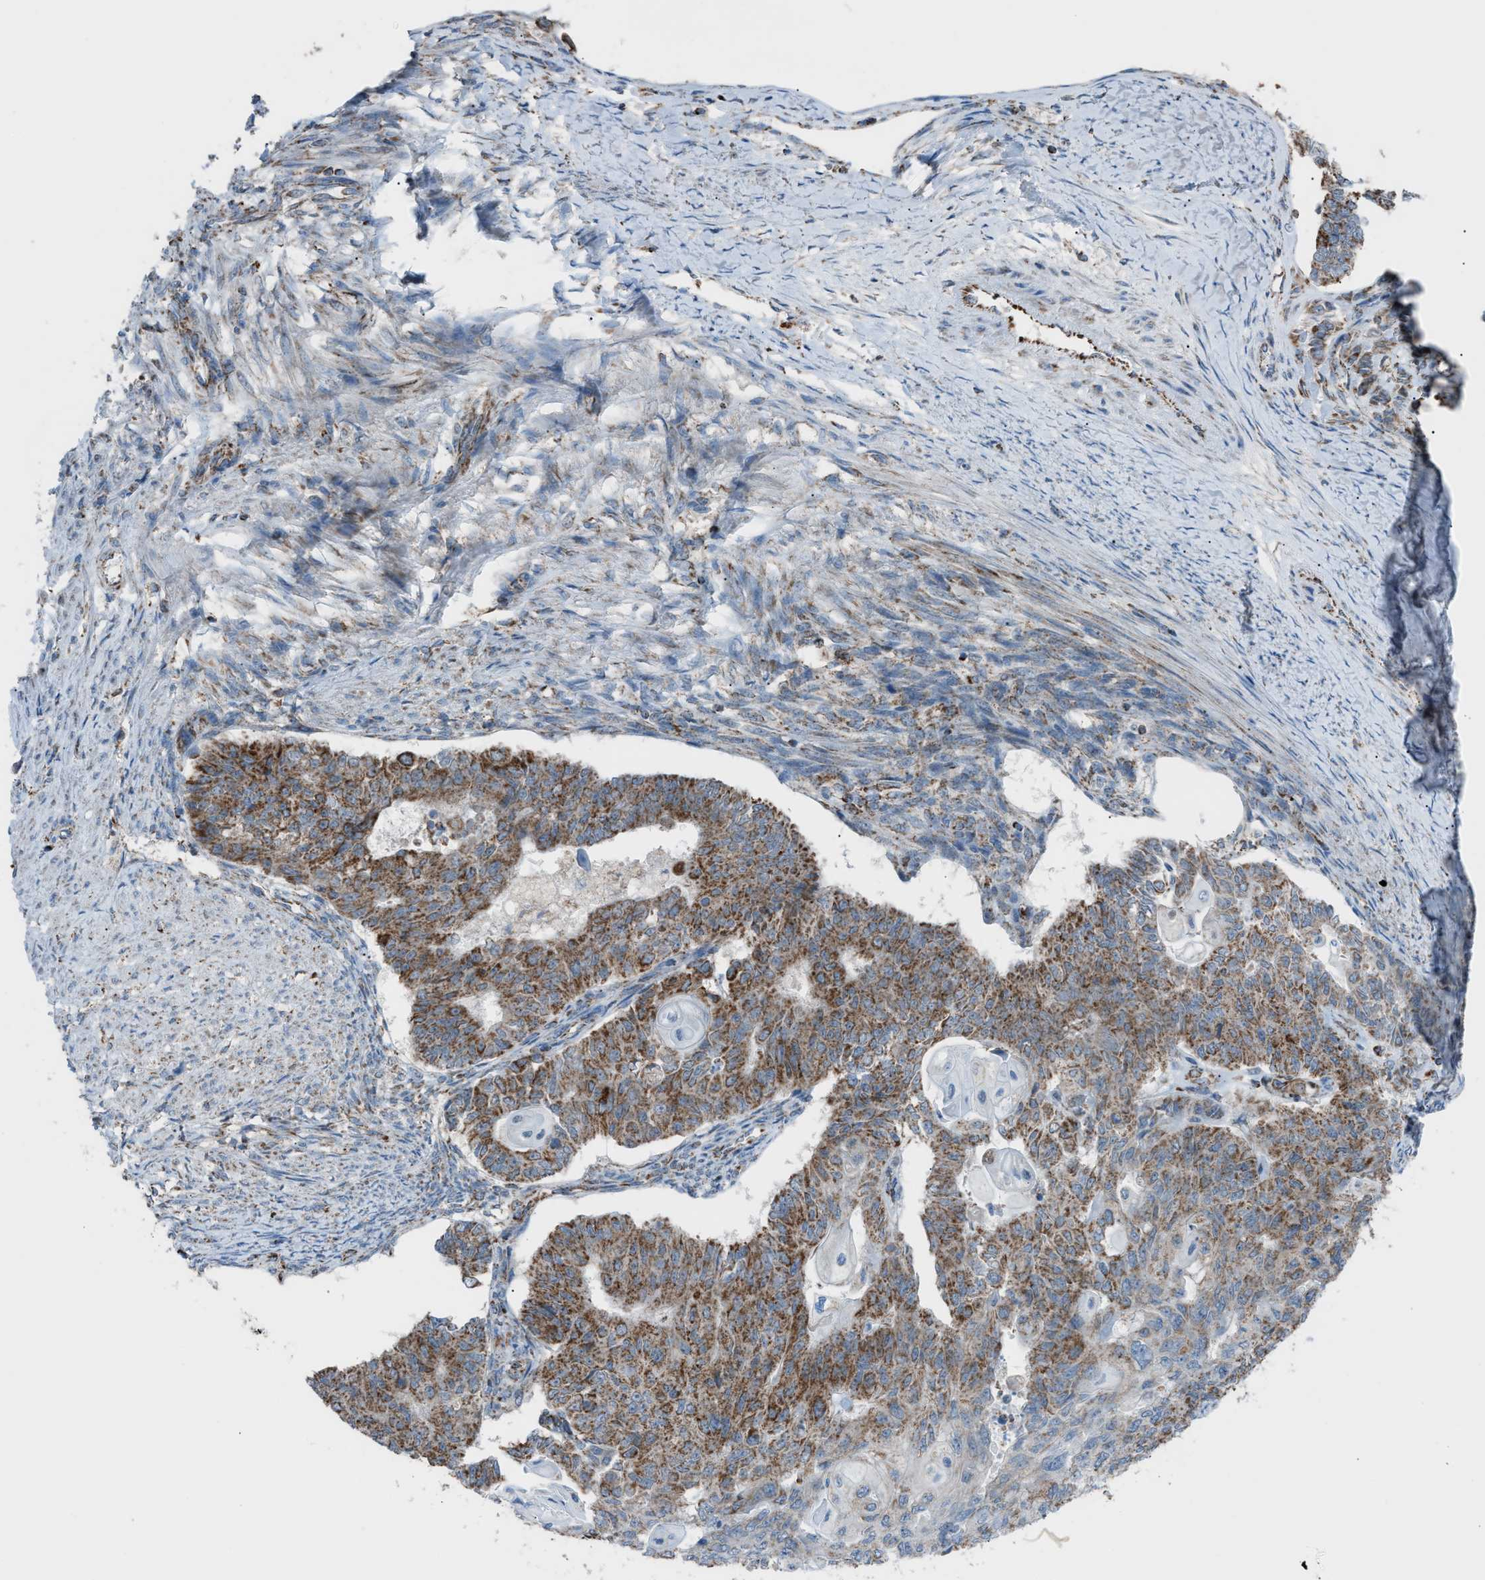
{"staining": {"intensity": "moderate", "quantity": "25%-75%", "location": "cytoplasmic/membranous"}, "tissue": "endometrial cancer", "cell_type": "Tumor cells", "image_type": "cancer", "snomed": [{"axis": "morphology", "description": "Adenocarcinoma, NOS"}, {"axis": "topography", "description": "Endometrium"}], "caption": "A high-resolution photomicrograph shows IHC staining of endometrial adenocarcinoma, which demonstrates moderate cytoplasmic/membranous staining in about 25%-75% of tumor cells.", "gene": "SRM", "patient": {"sex": "female", "age": 32}}